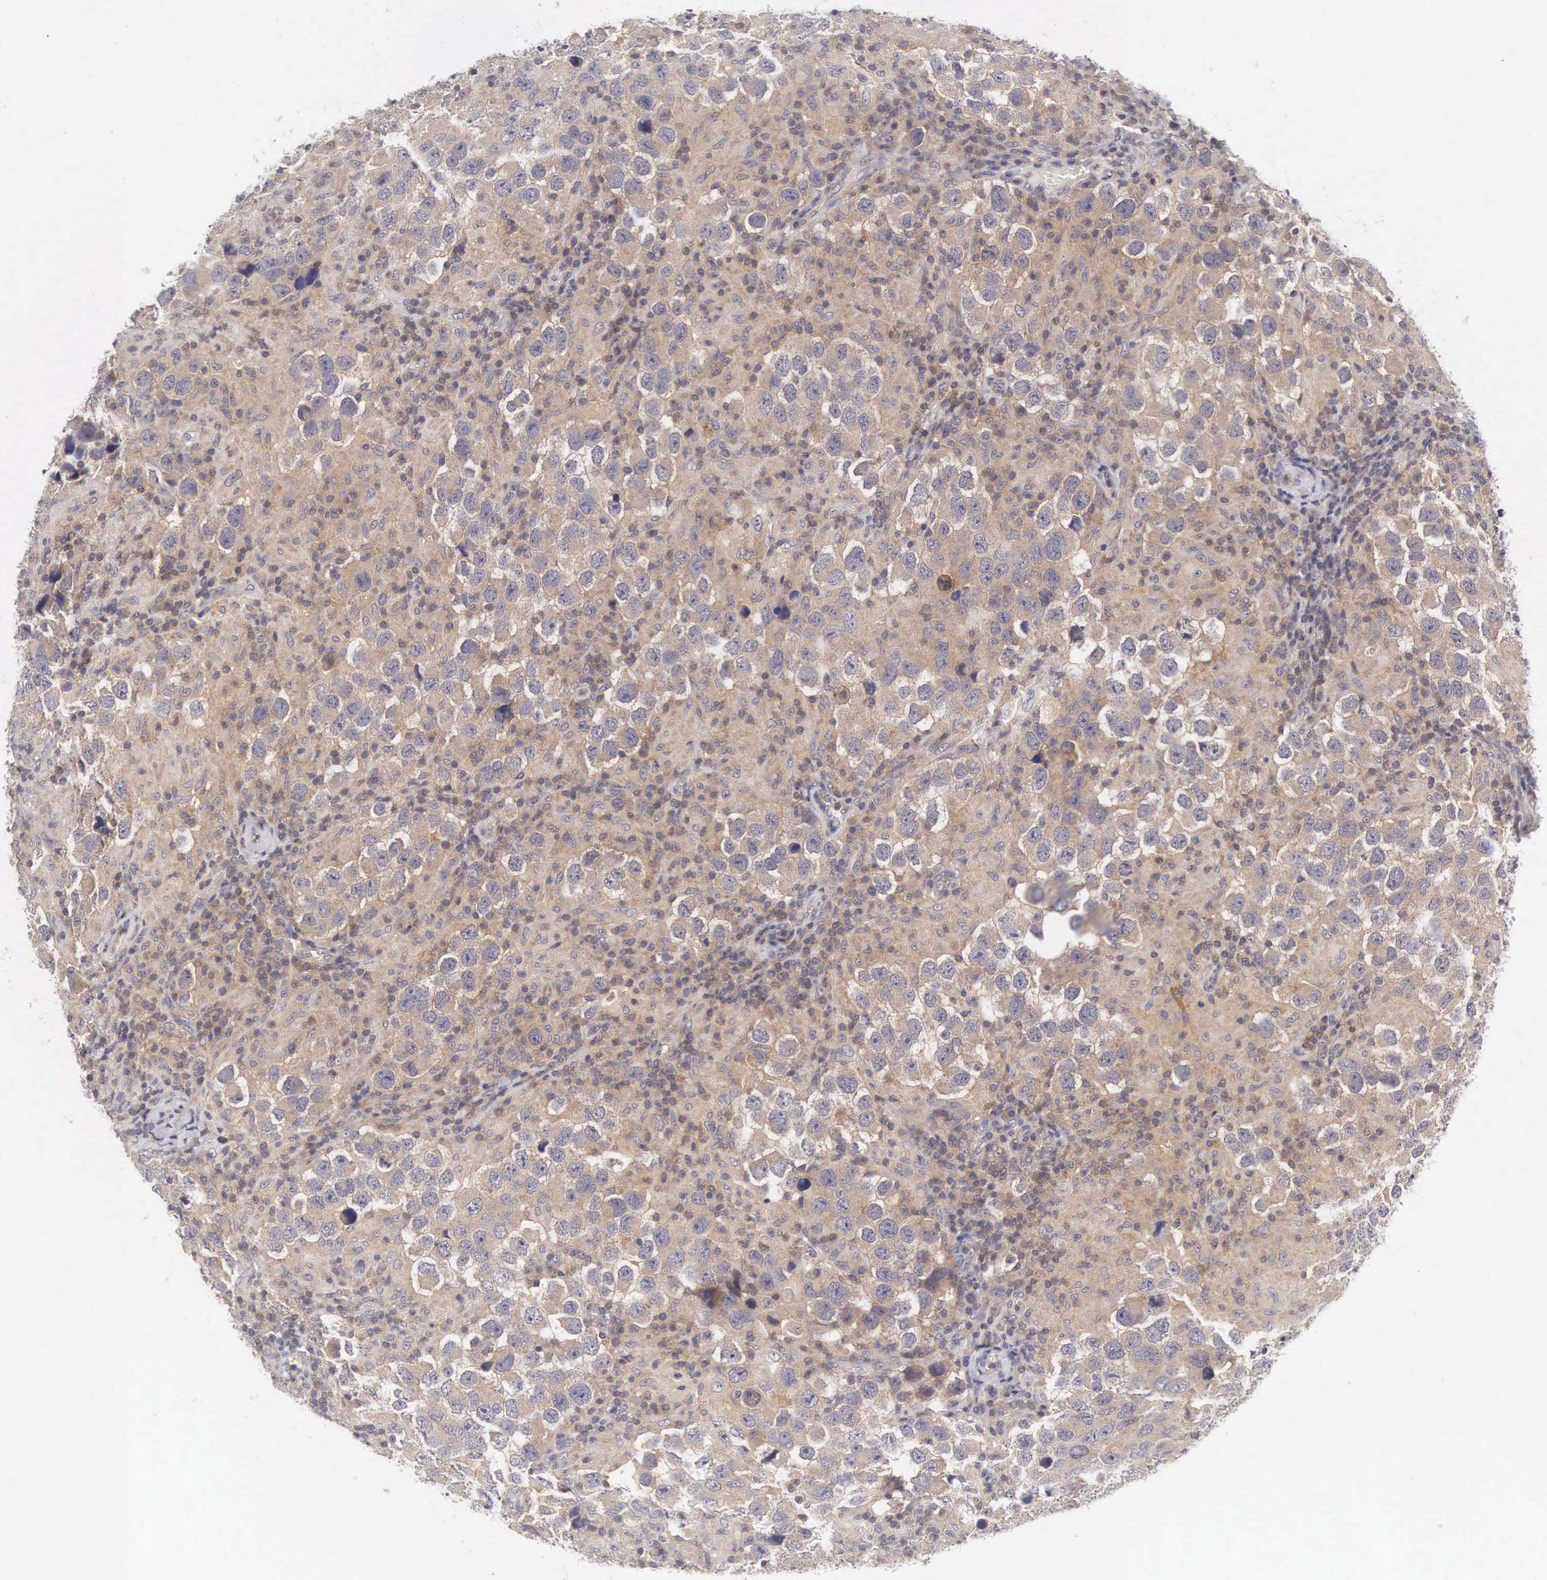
{"staining": {"intensity": "weak", "quantity": ">75%", "location": "cytoplasmic/membranous"}, "tissue": "testis cancer", "cell_type": "Tumor cells", "image_type": "cancer", "snomed": [{"axis": "morphology", "description": "Carcinoma, Embryonal, NOS"}, {"axis": "topography", "description": "Testis"}], "caption": "Immunohistochemical staining of human testis embryonal carcinoma exhibits low levels of weak cytoplasmic/membranous staining in about >75% of tumor cells.", "gene": "CD1A", "patient": {"sex": "male", "age": 21}}